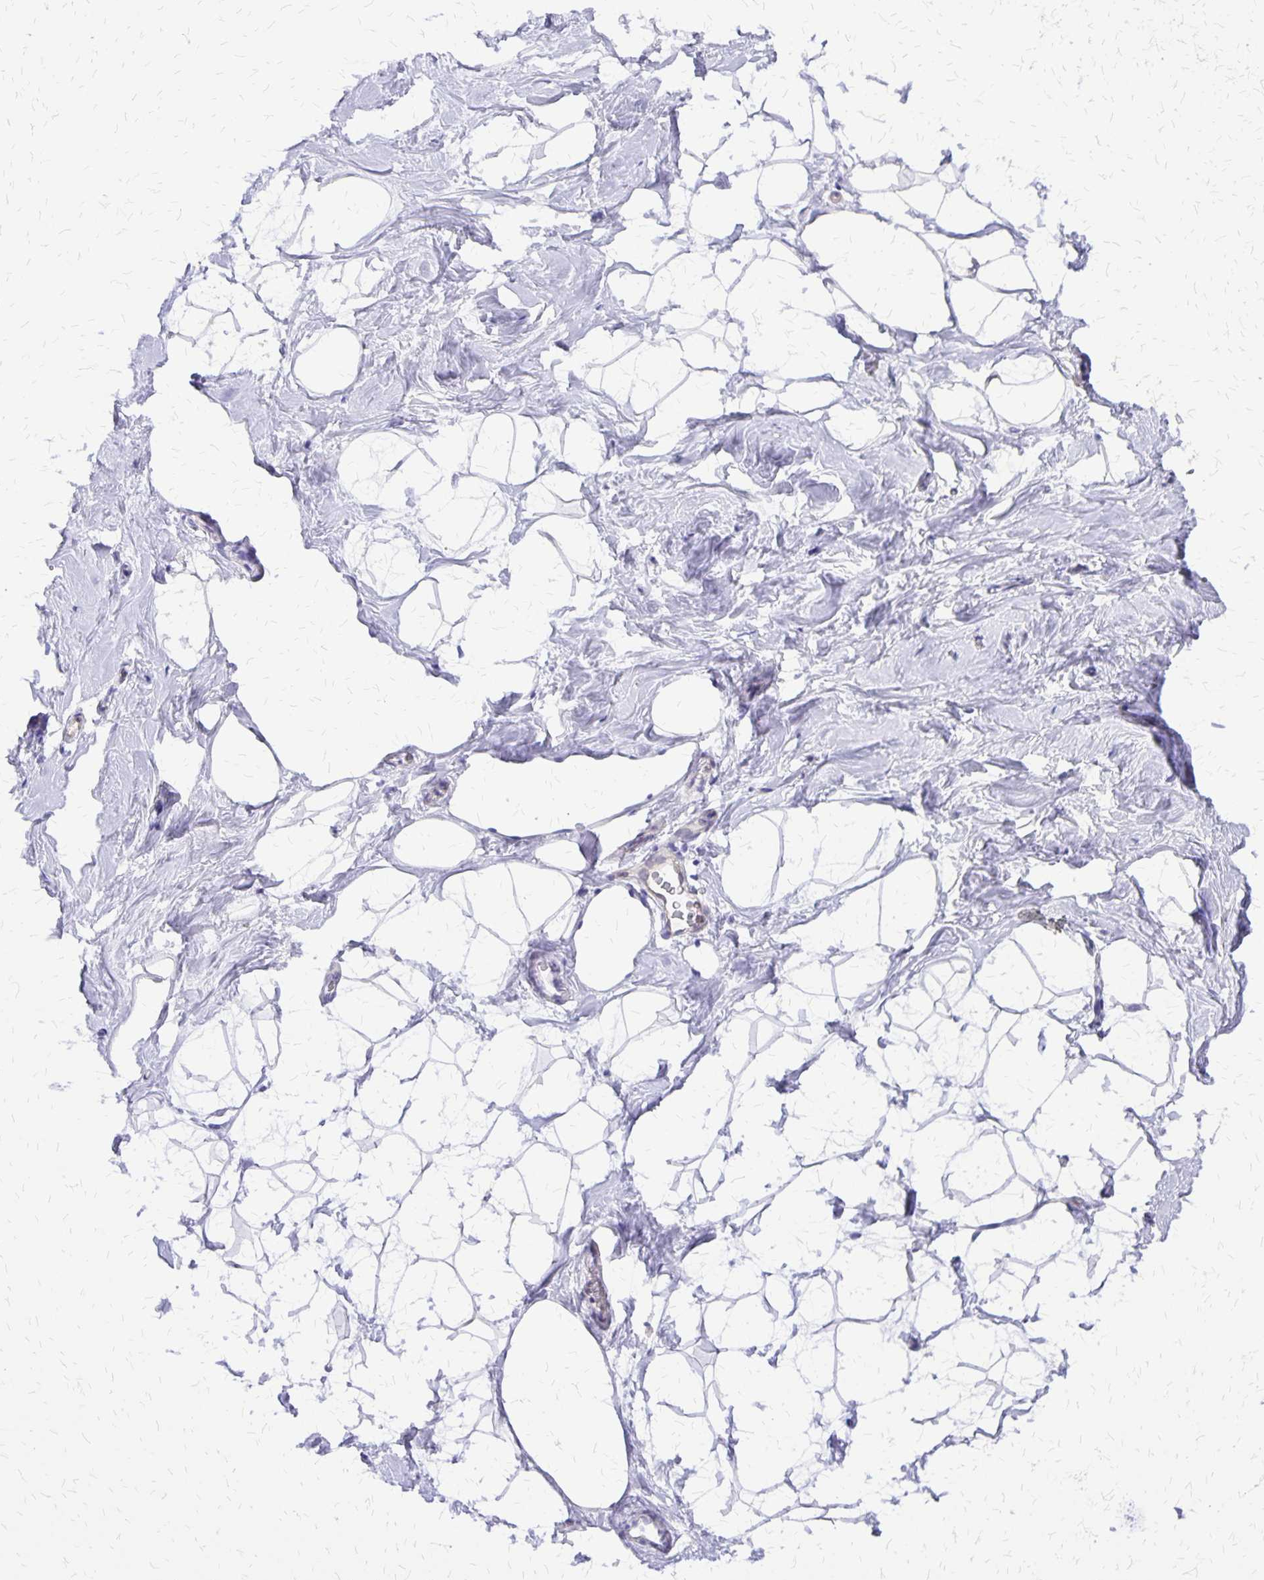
{"staining": {"intensity": "negative", "quantity": "none", "location": "none"}, "tissue": "breast", "cell_type": "Adipocytes", "image_type": "normal", "snomed": [{"axis": "morphology", "description": "Normal tissue, NOS"}, {"axis": "topography", "description": "Breast"}], "caption": "An IHC histopathology image of normal breast is shown. There is no staining in adipocytes of breast.", "gene": "SI", "patient": {"sex": "female", "age": 32}}